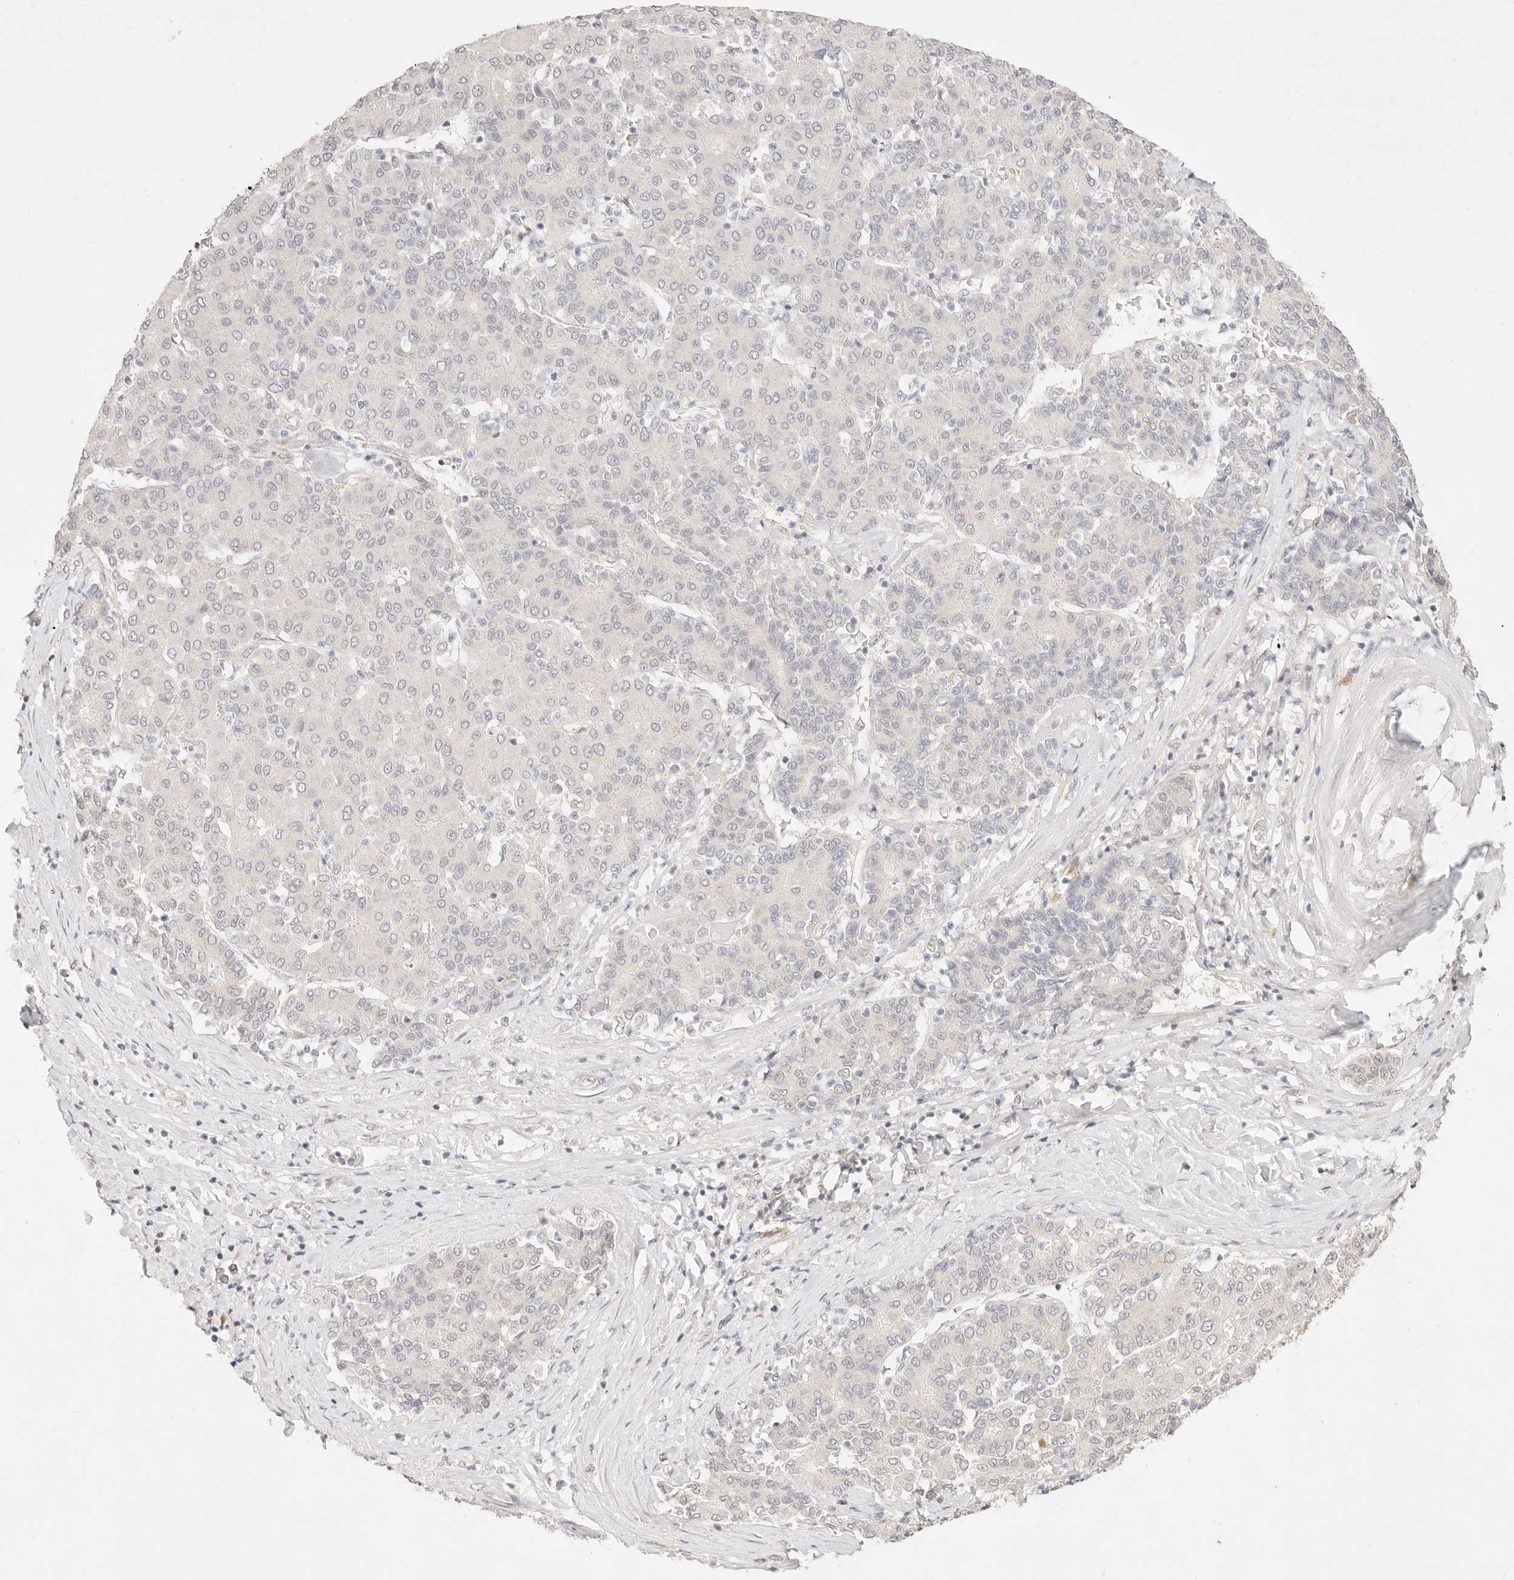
{"staining": {"intensity": "negative", "quantity": "none", "location": "none"}, "tissue": "liver cancer", "cell_type": "Tumor cells", "image_type": "cancer", "snomed": [{"axis": "morphology", "description": "Carcinoma, Hepatocellular, NOS"}, {"axis": "topography", "description": "Liver"}], "caption": "There is no significant positivity in tumor cells of liver hepatocellular carcinoma.", "gene": "GPR156", "patient": {"sex": "male", "age": 65}}